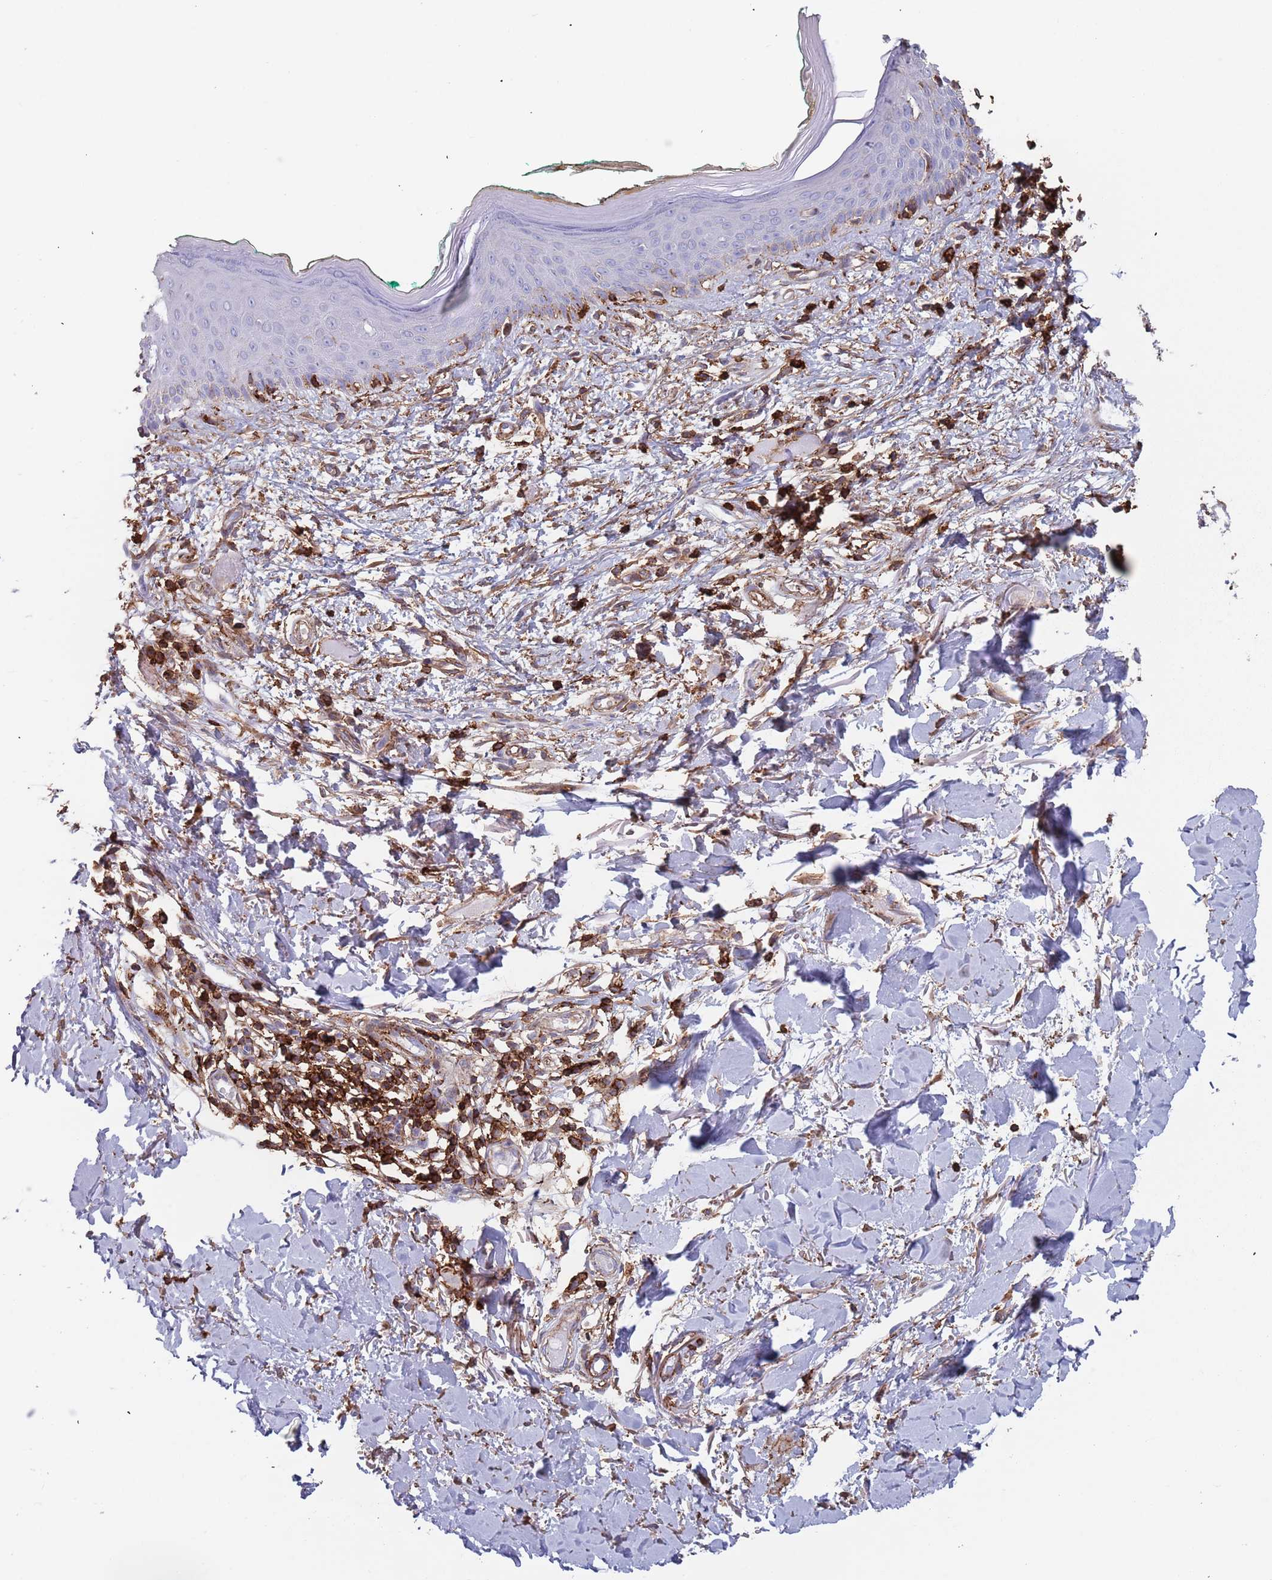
{"staining": {"intensity": "moderate", "quantity": ">75%", "location": "cytoplasmic/membranous"}, "tissue": "skin", "cell_type": "Fibroblasts", "image_type": "normal", "snomed": [{"axis": "morphology", "description": "Normal tissue, NOS"}, {"axis": "morphology", "description": "Malignant melanoma, NOS"}, {"axis": "topography", "description": "Skin"}], "caption": "Skin stained with DAB (3,3'-diaminobenzidine) immunohistochemistry (IHC) shows medium levels of moderate cytoplasmic/membranous positivity in about >75% of fibroblasts. (brown staining indicates protein expression, while blue staining denotes nuclei).", "gene": "RNF144A", "patient": {"sex": "male", "age": 62}}